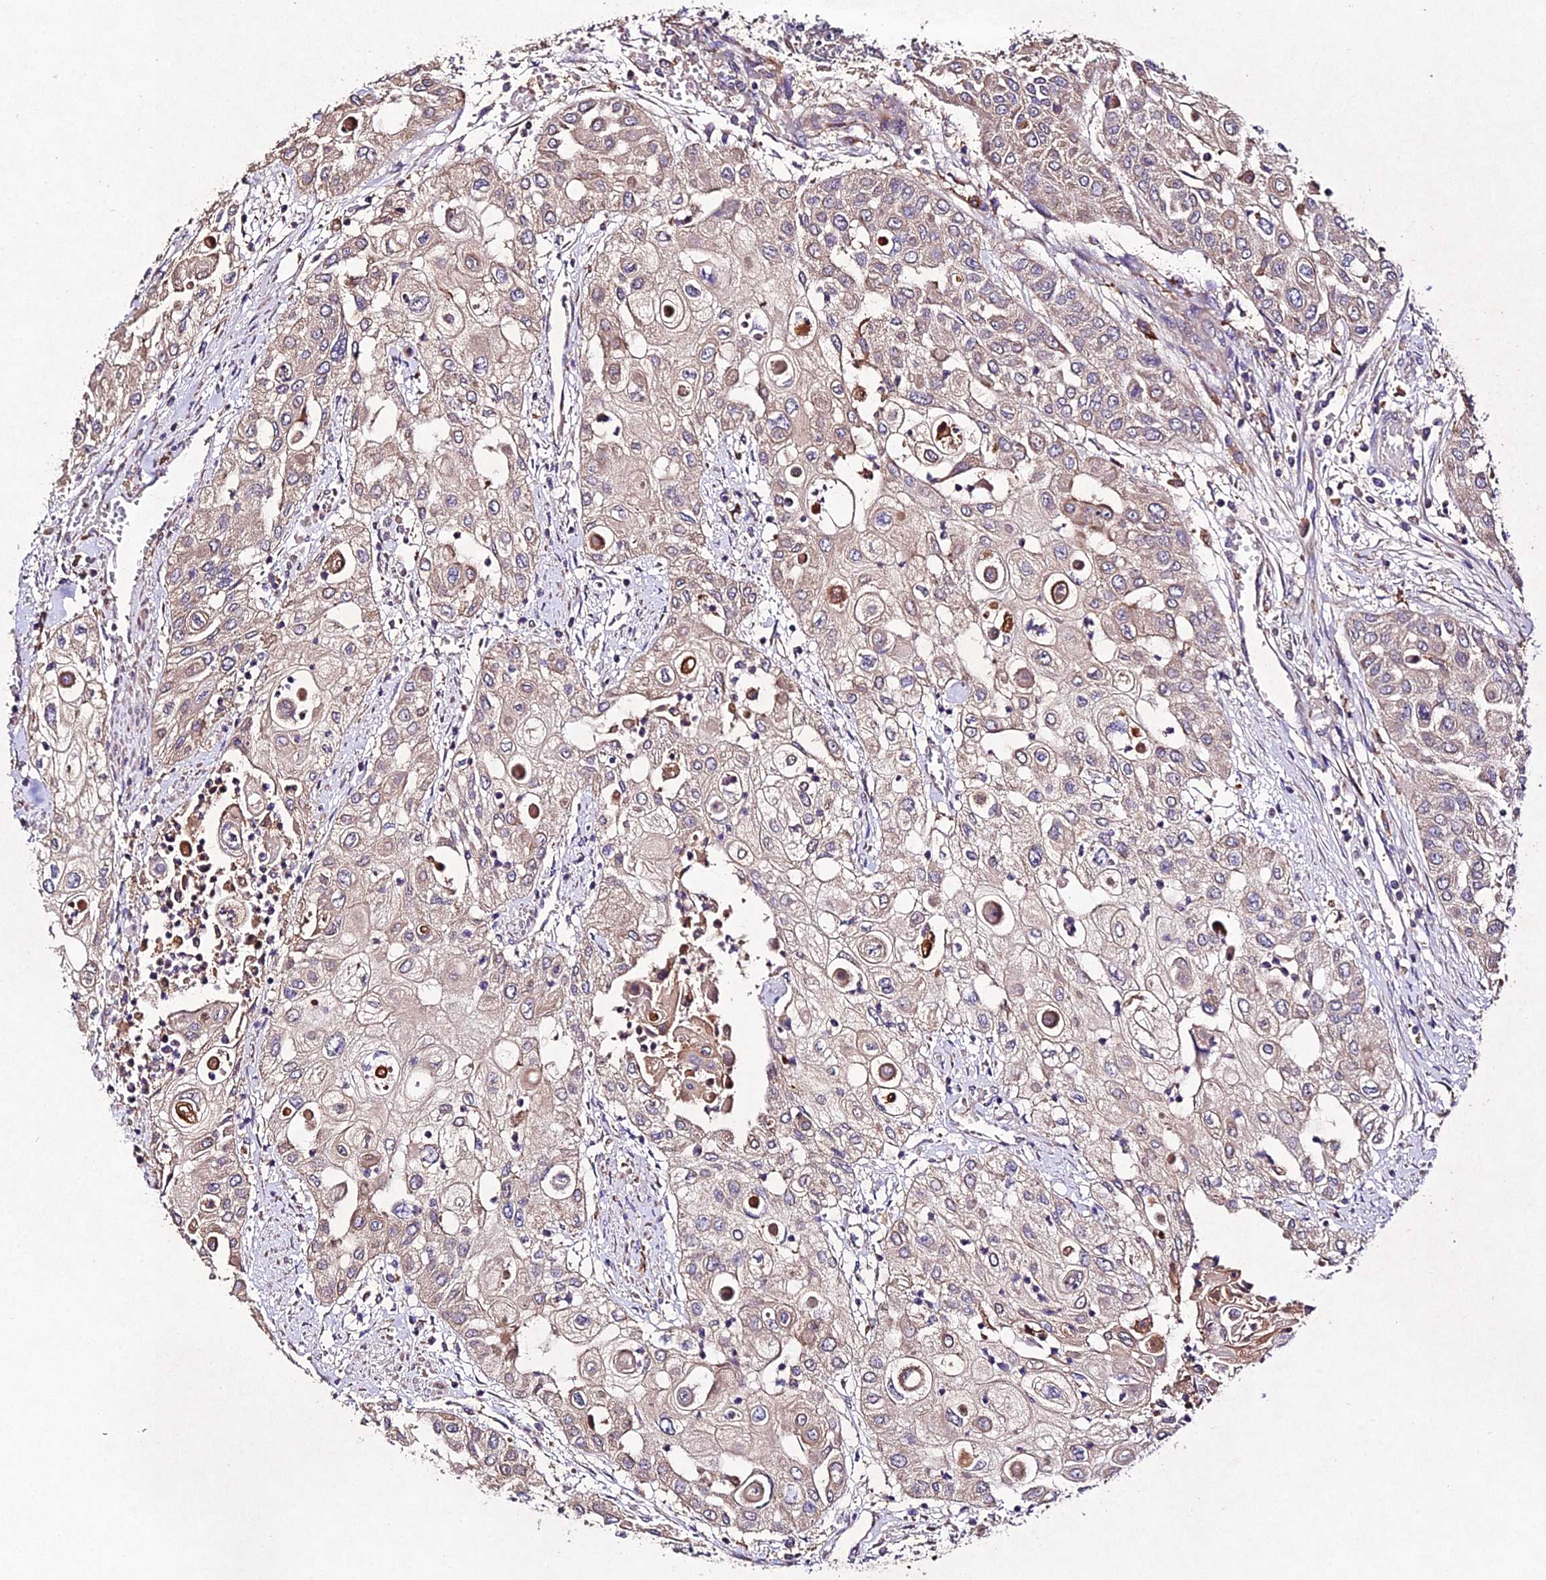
{"staining": {"intensity": "weak", "quantity": "25%-75%", "location": "cytoplasmic/membranous"}, "tissue": "urothelial cancer", "cell_type": "Tumor cells", "image_type": "cancer", "snomed": [{"axis": "morphology", "description": "Urothelial carcinoma, High grade"}, {"axis": "topography", "description": "Urinary bladder"}], "caption": "Human urothelial cancer stained with a protein marker demonstrates weak staining in tumor cells.", "gene": "AP3M2", "patient": {"sex": "female", "age": 79}}